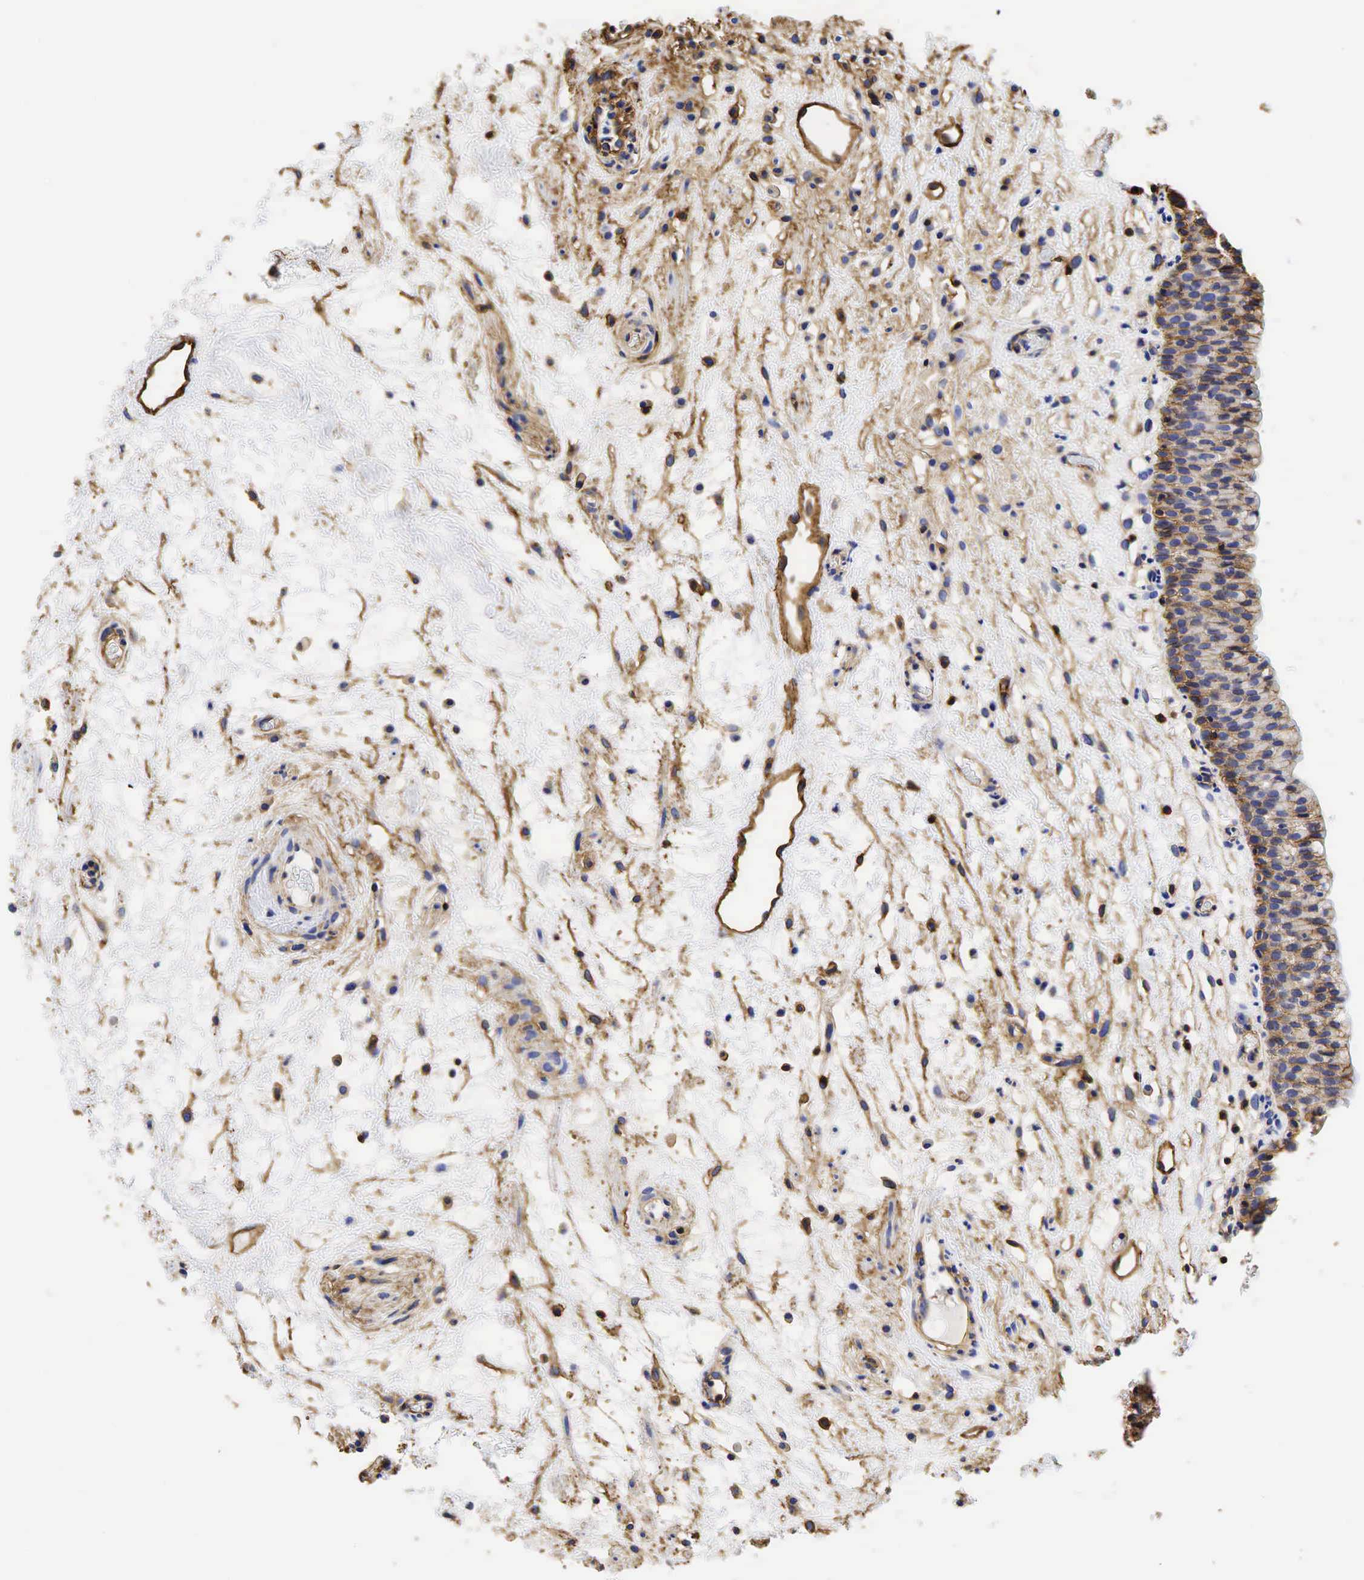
{"staining": {"intensity": "moderate", "quantity": "25%-75%", "location": "cytoplasmic/membranous"}, "tissue": "urinary bladder", "cell_type": "Urothelial cells", "image_type": "normal", "snomed": [{"axis": "morphology", "description": "Normal tissue, NOS"}, {"axis": "topography", "description": "Urinary bladder"}], "caption": "The photomicrograph shows staining of benign urinary bladder, revealing moderate cytoplasmic/membranous protein positivity (brown color) within urothelial cells.", "gene": "CD99", "patient": {"sex": "male", "age": 48}}